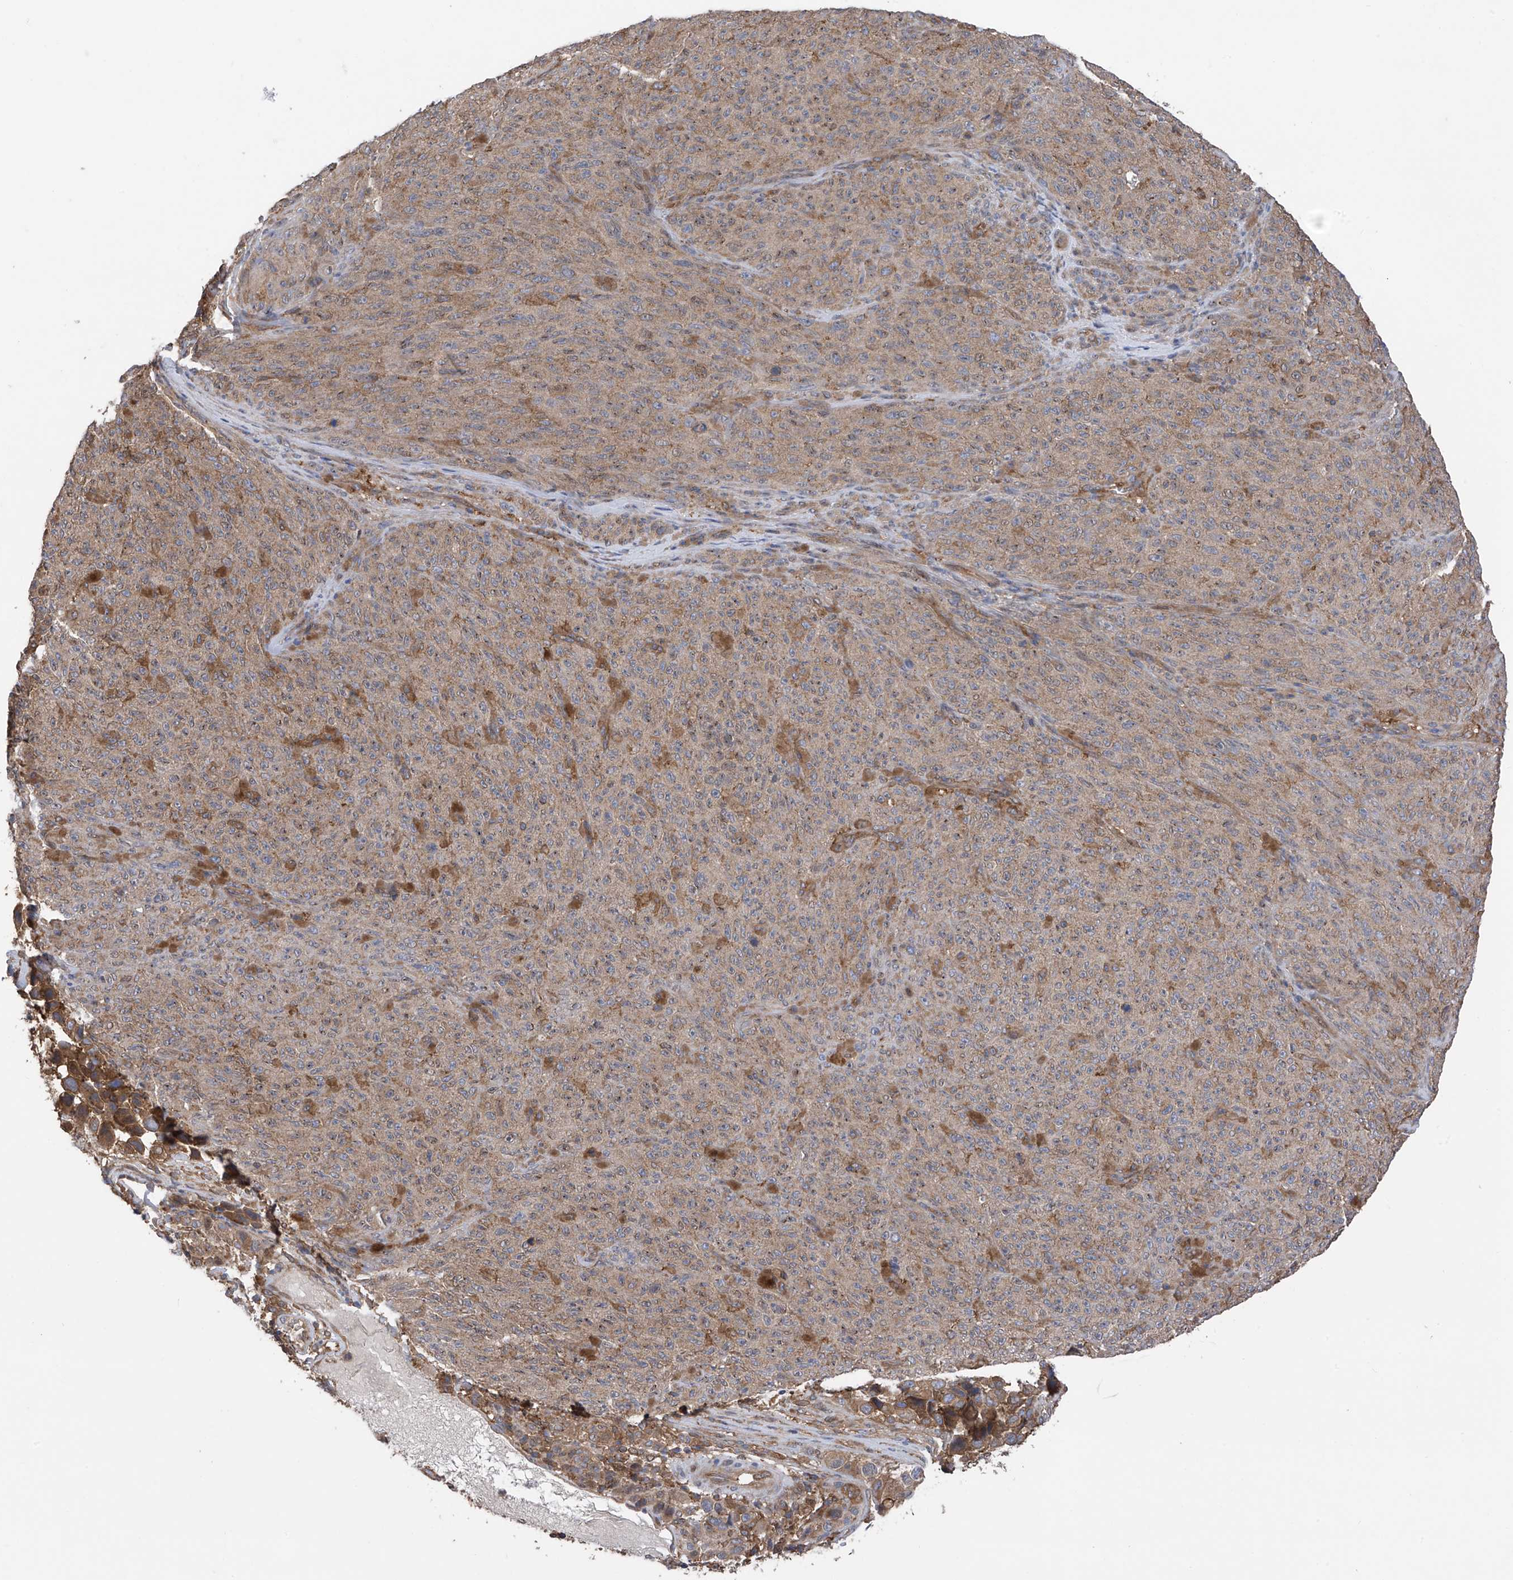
{"staining": {"intensity": "weak", "quantity": ">75%", "location": "cytoplasmic/membranous"}, "tissue": "melanoma", "cell_type": "Tumor cells", "image_type": "cancer", "snomed": [{"axis": "morphology", "description": "Malignant melanoma, NOS"}, {"axis": "topography", "description": "Skin"}], "caption": "Melanoma stained with a brown dye exhibits weak cytoplasmic/membranous positive staining in about >75% of tumor cells.", "gene": "CHPF", "patient": {"sex": "female", "age": 82}}